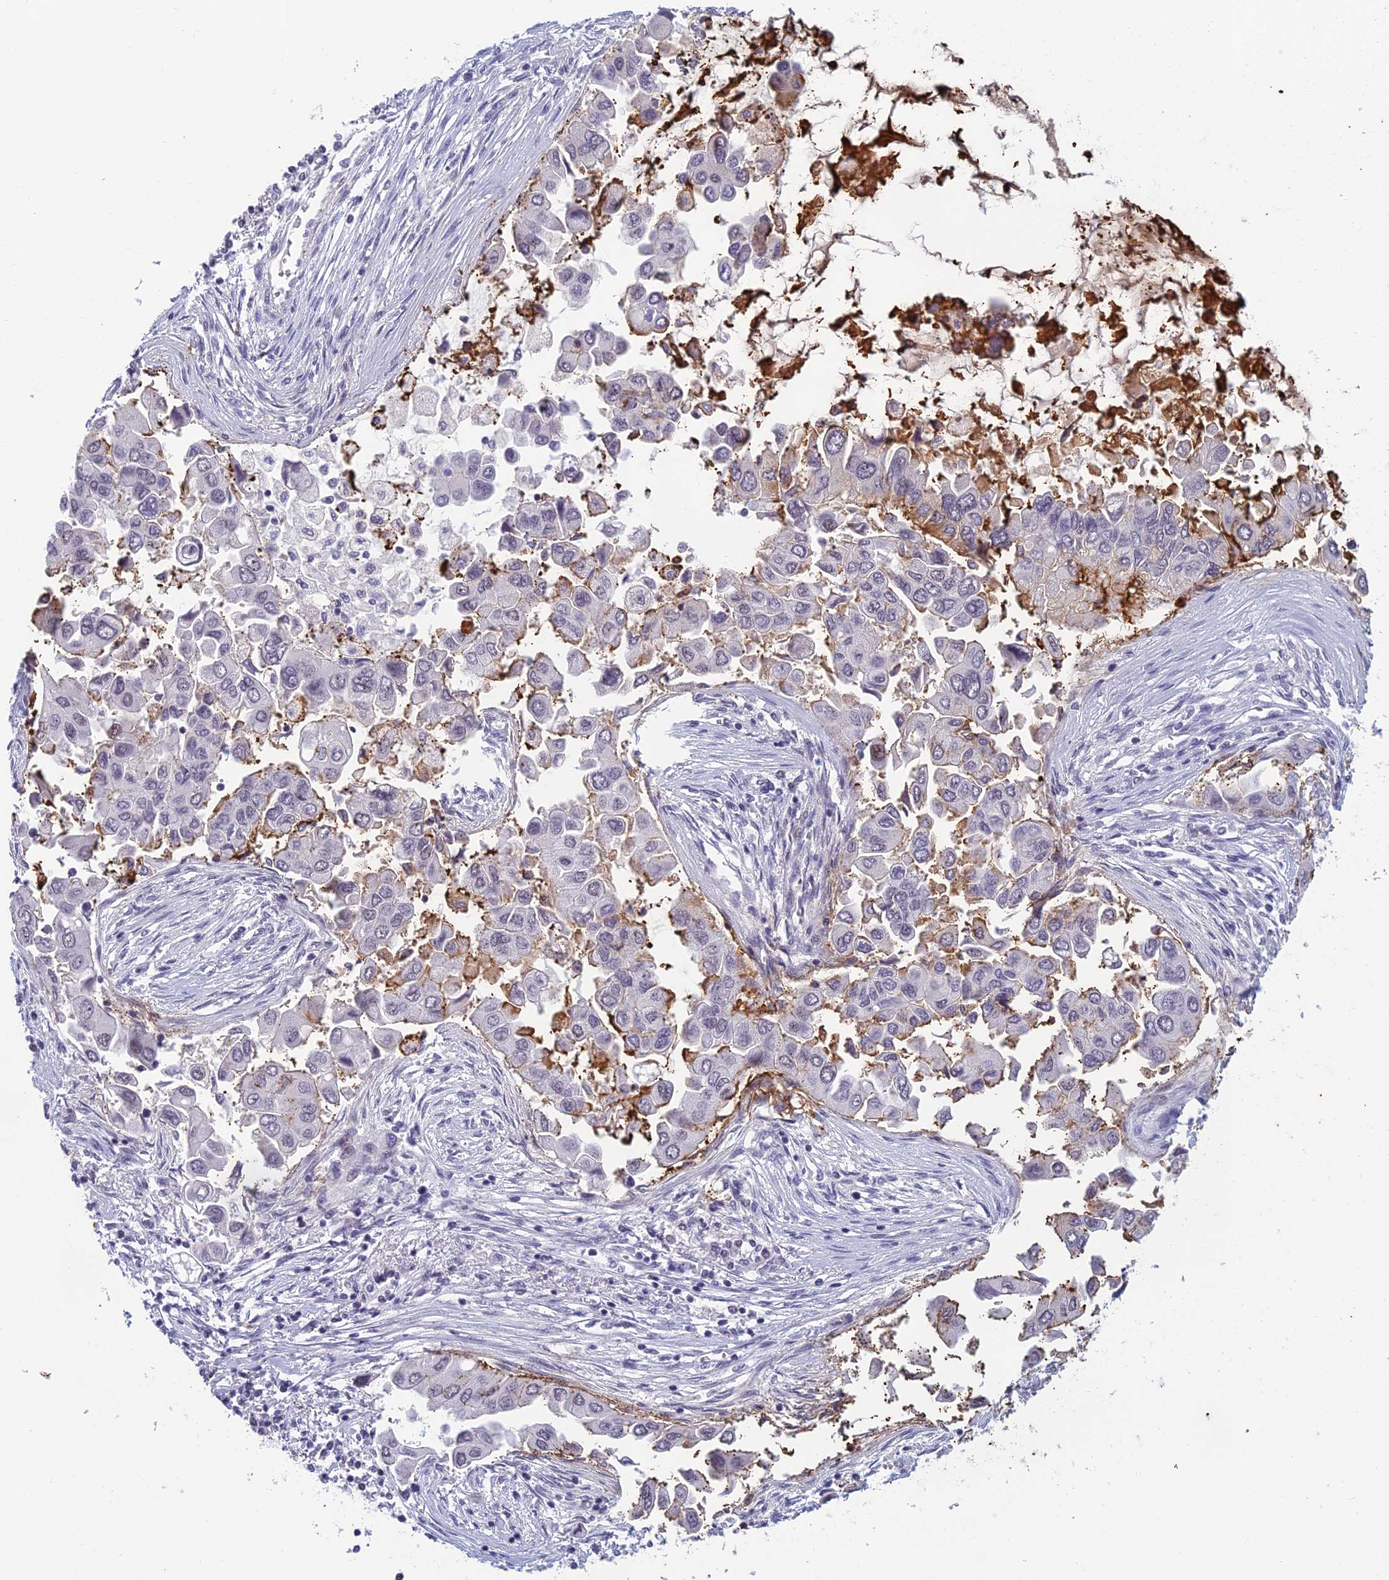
{"staining": {"intensity": "weak", "quantity": "<25%", "location": "nuclear"}, "tissue": "lung cancer", "cell_type": "Tumor cells", "image_type": "cancer", "snomed": [{"axis": "morphology", "description": "Adenocarcinoma, NOS"}, {"axis": "topography", "description": "Lung"}], "caption": "Immunohistochemistry photomicrograph of human lung cancer stained for a protein (brown), which exhibits no positivity in tumor cells.", "gene": "RGS17", "patient": {"sex": "female", "age": 76}}